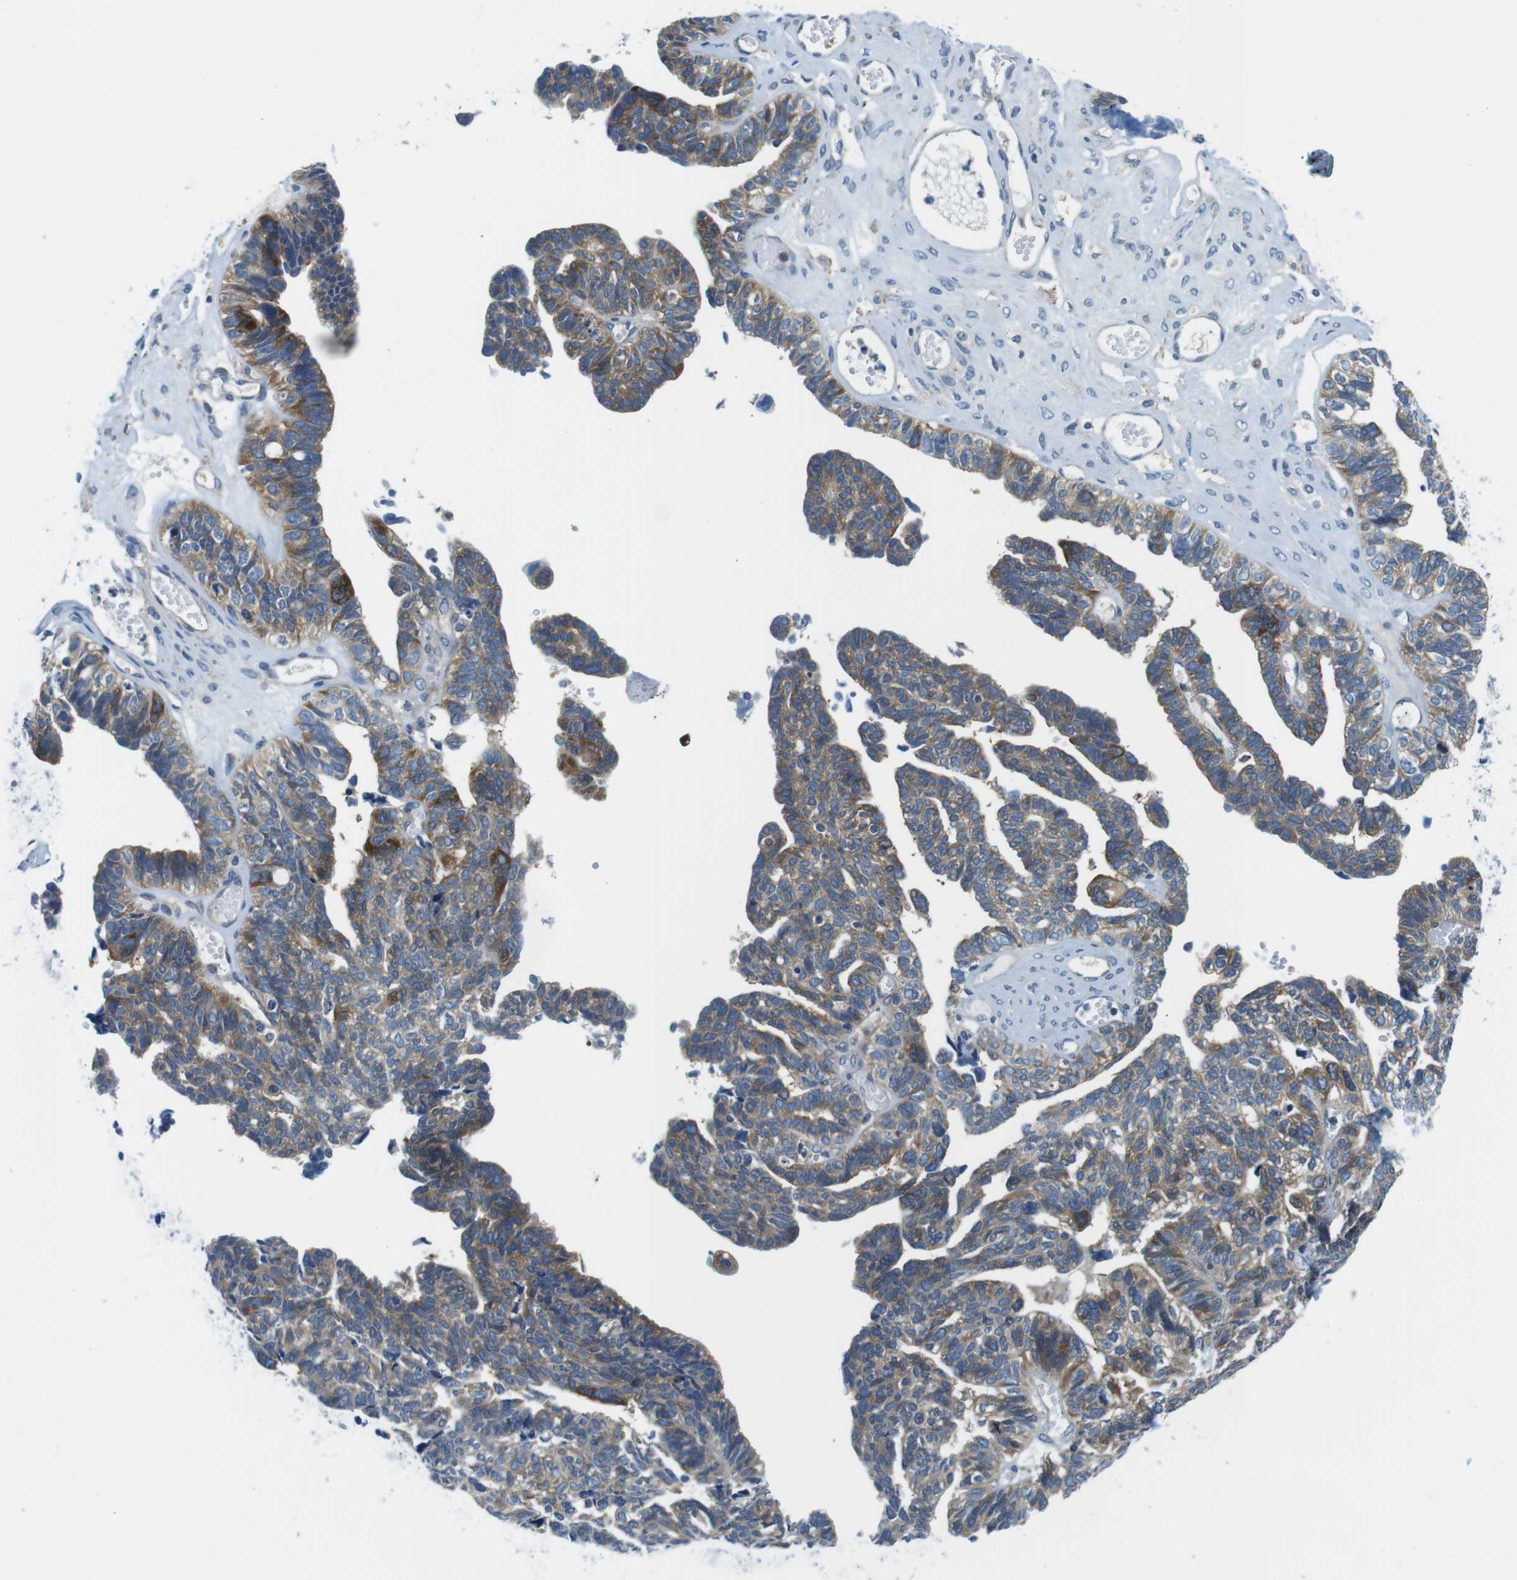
{"staining": {"intensity": "moderate", "quantity": ">75%", "location": "cytoplasmic/membranous"}, "tissue": "ovarian cancer", "cell_type": "Tumor cells", "image_type": "cancer", "snomed": [{"axis": "morphology", "description": "Cystadenocarcinoma, serous, NOS"}, {"axis": "topography", "description": "Ovary"}], "caption": "Ovarian cancer (serous cystadenocarcinoma) stained with a brown dye reveals moderate cytoplasmic/membranous positive expression in about >75% of tumor cells.", "gene": "EIF2B5", "patient": {"sex": "female", "age": 79}}